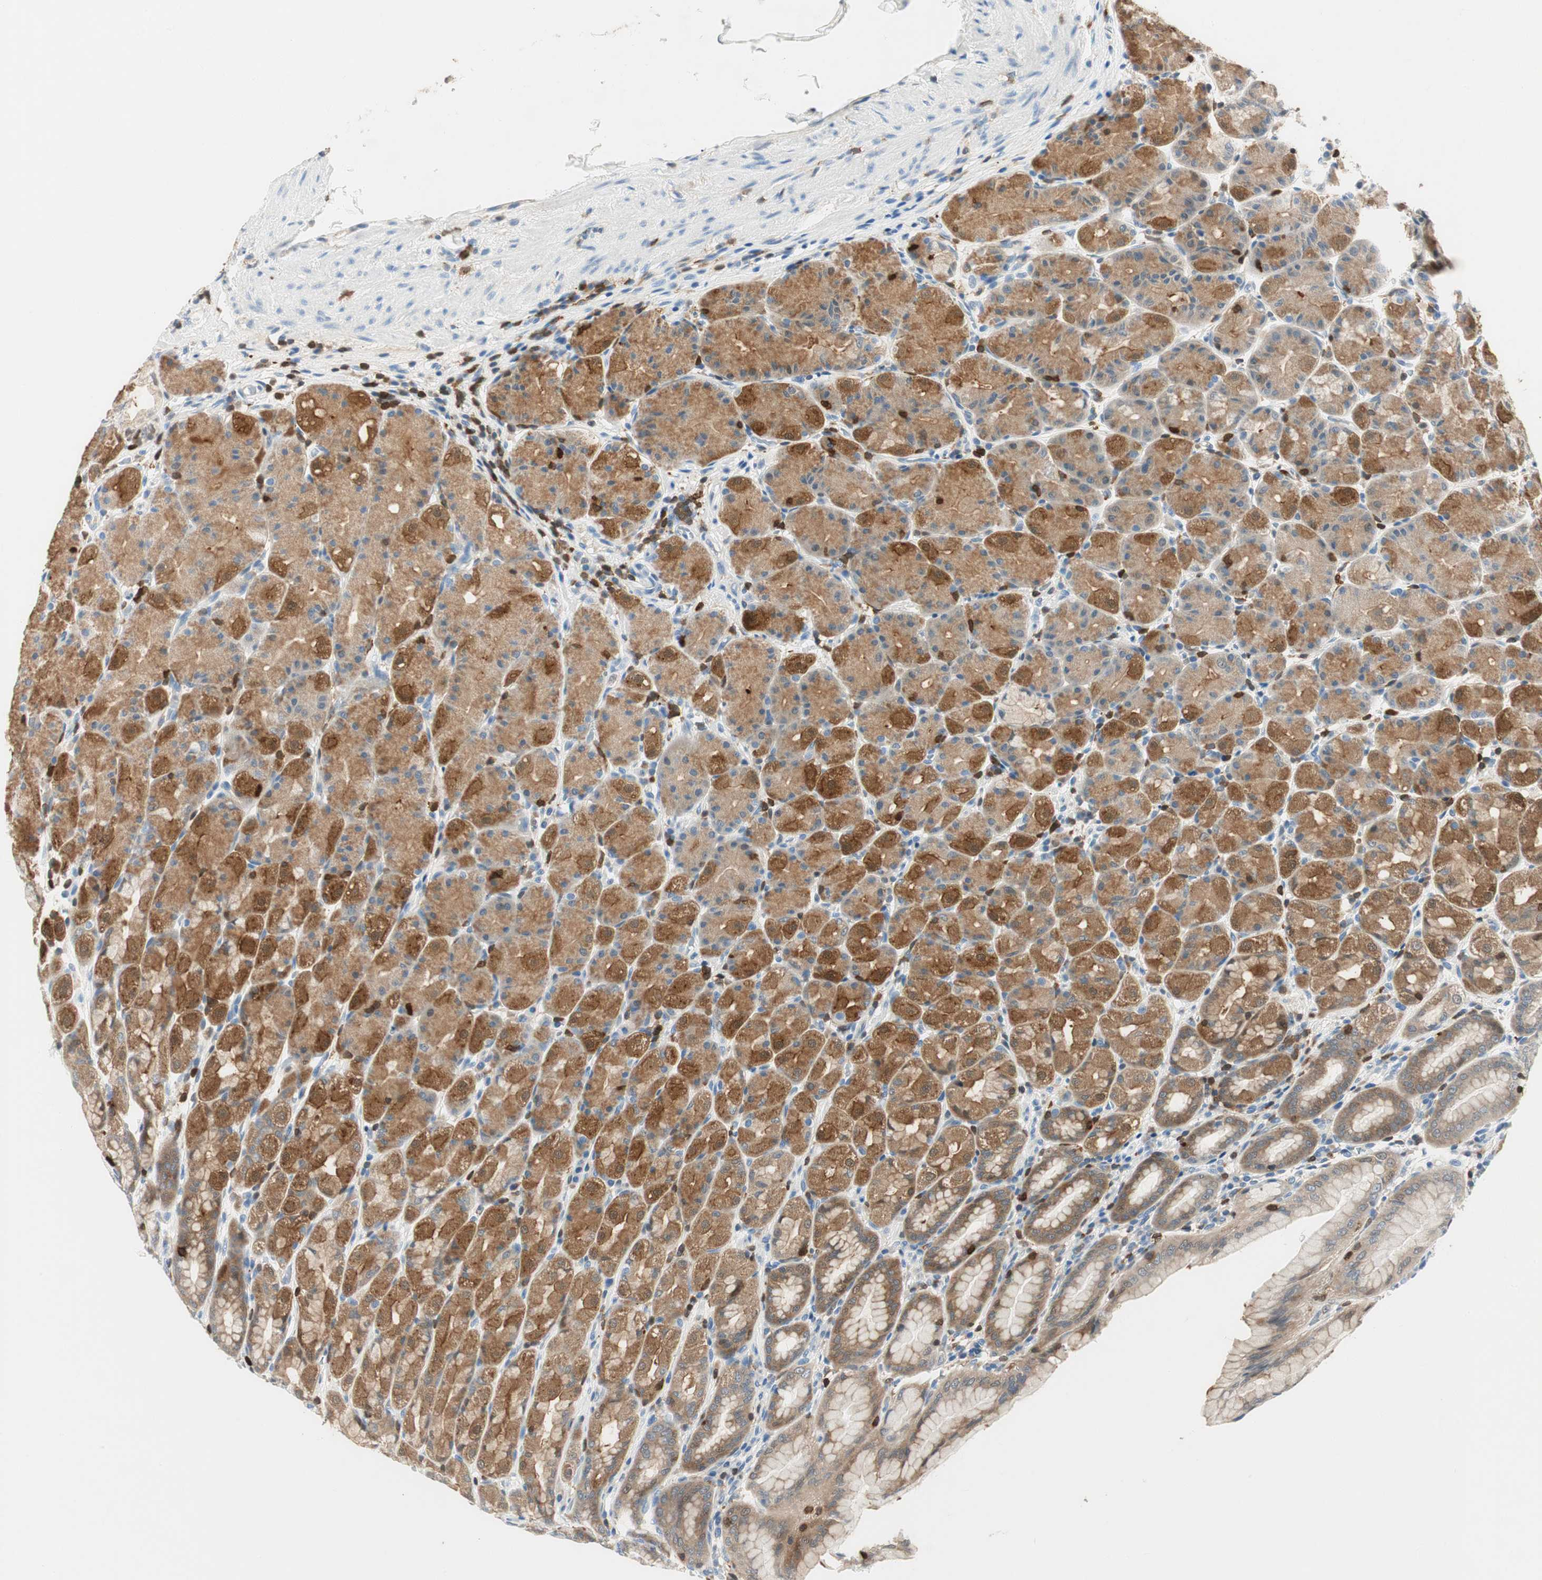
{"staining": {"intensity": "moderate", "quantity": ">75%", "location": "cytoplasmic/membranous"}, "tissue": "stomach", "cell_type": "Glandular cells", "image_type": "normal", "snomed": [{"axis": "morphology", "description": "Normal tissue, NOS"}, {"axis": "topography", "description": "Stomach, upper"}], "caption": "A brown stain shows moderate cytoplasmic/membranous positivity of a protein in glandular cells of benign human stomach.", "gene": "COTL1", "patient": {"sex": "male", "age": 68}}